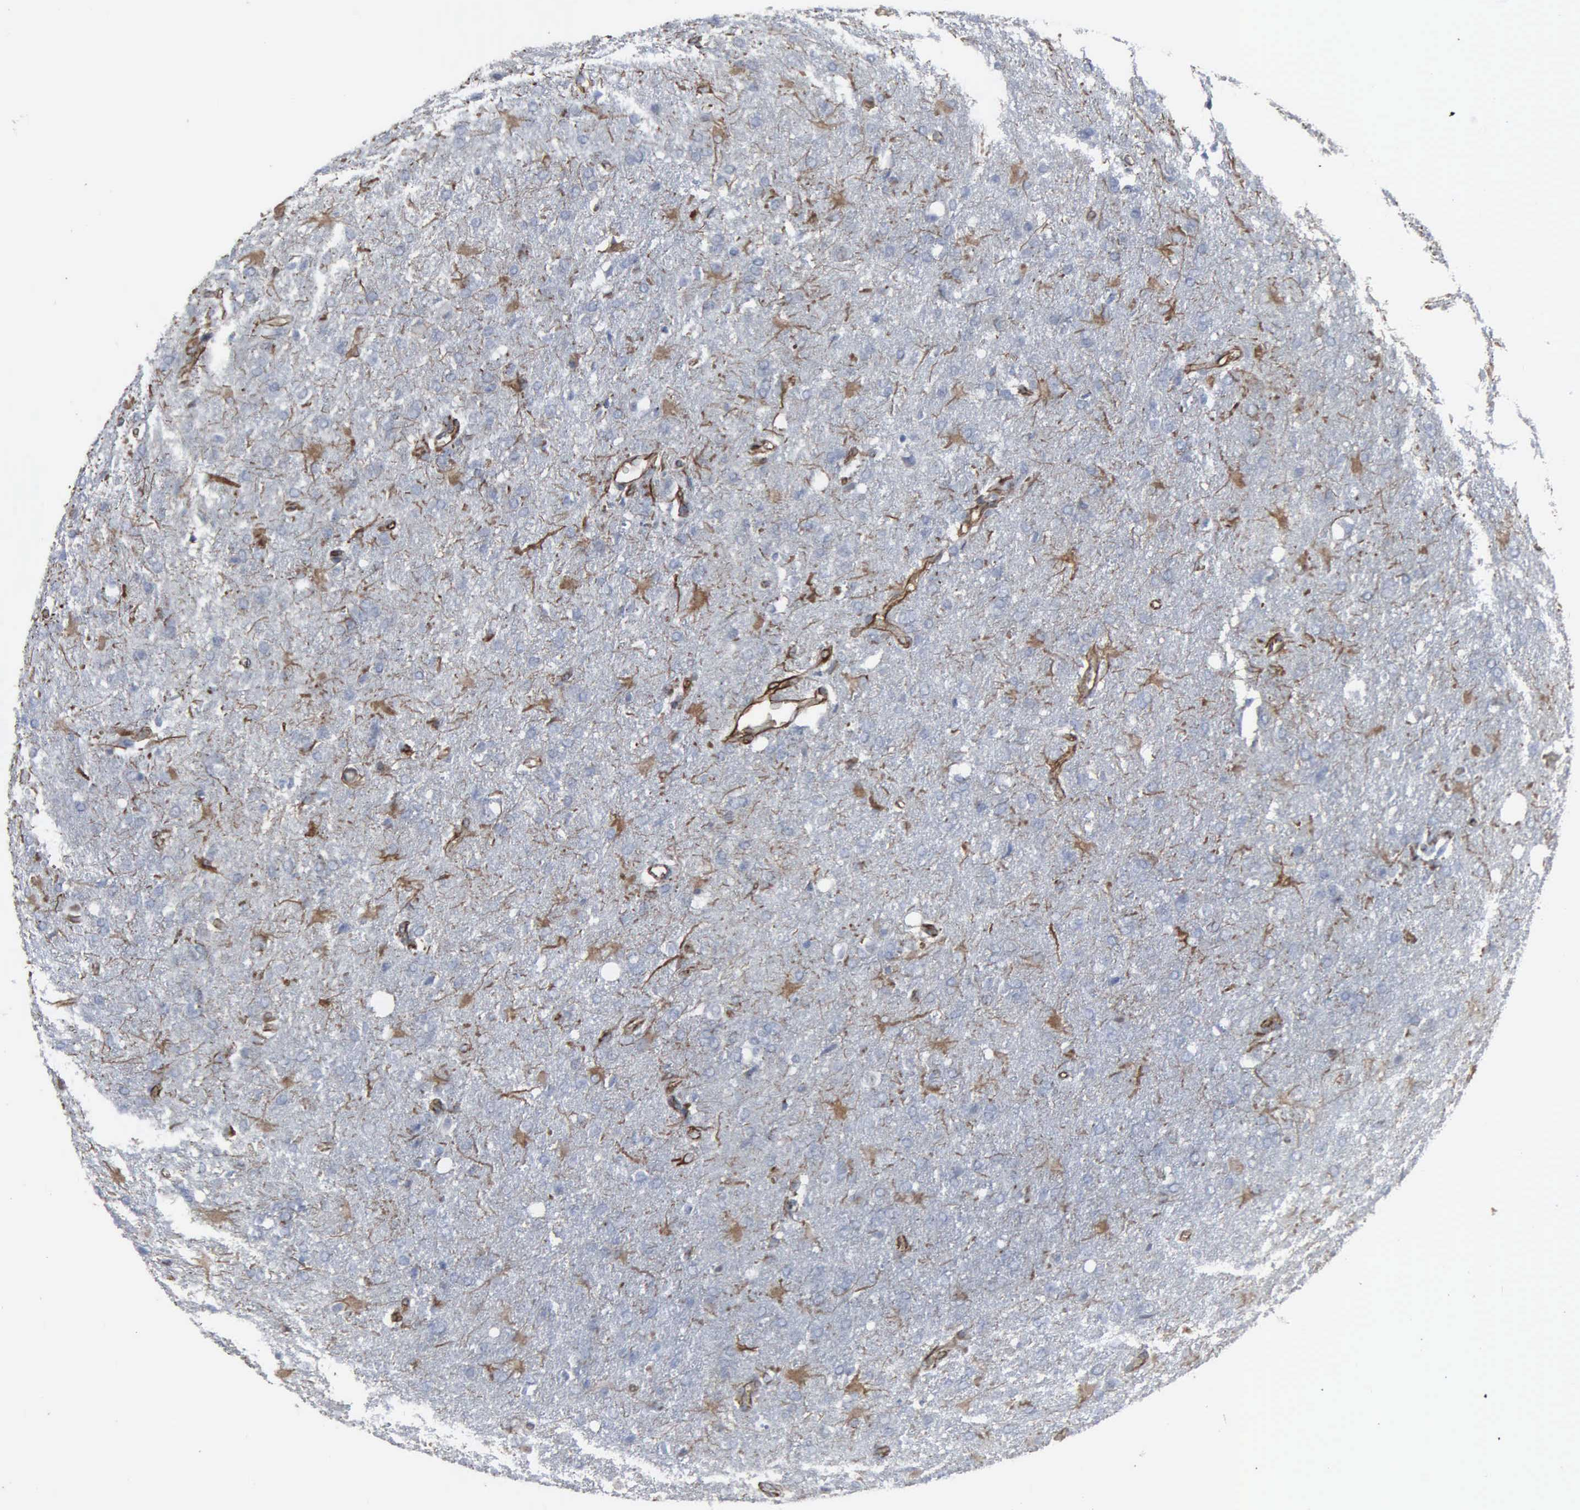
{"staining": {"intensity": "weak", "quantity": "<25%", "location": "cytoplasmic/membranous,nuclear"}, "tissue": "glioma", "cell_type": "Tumor cells", "image_type": "cancer", "snomed": [{"axis": "morphology", "description": "Glioma, malignant, High grade"}, {"axis": "topography", "description": "Brain"}], "caption": "Tumor cells are negative for protein expression in human malignant high-grade glioma.", "gene": "CCNE1", "patient": {"sex": "male", "age": 68}}